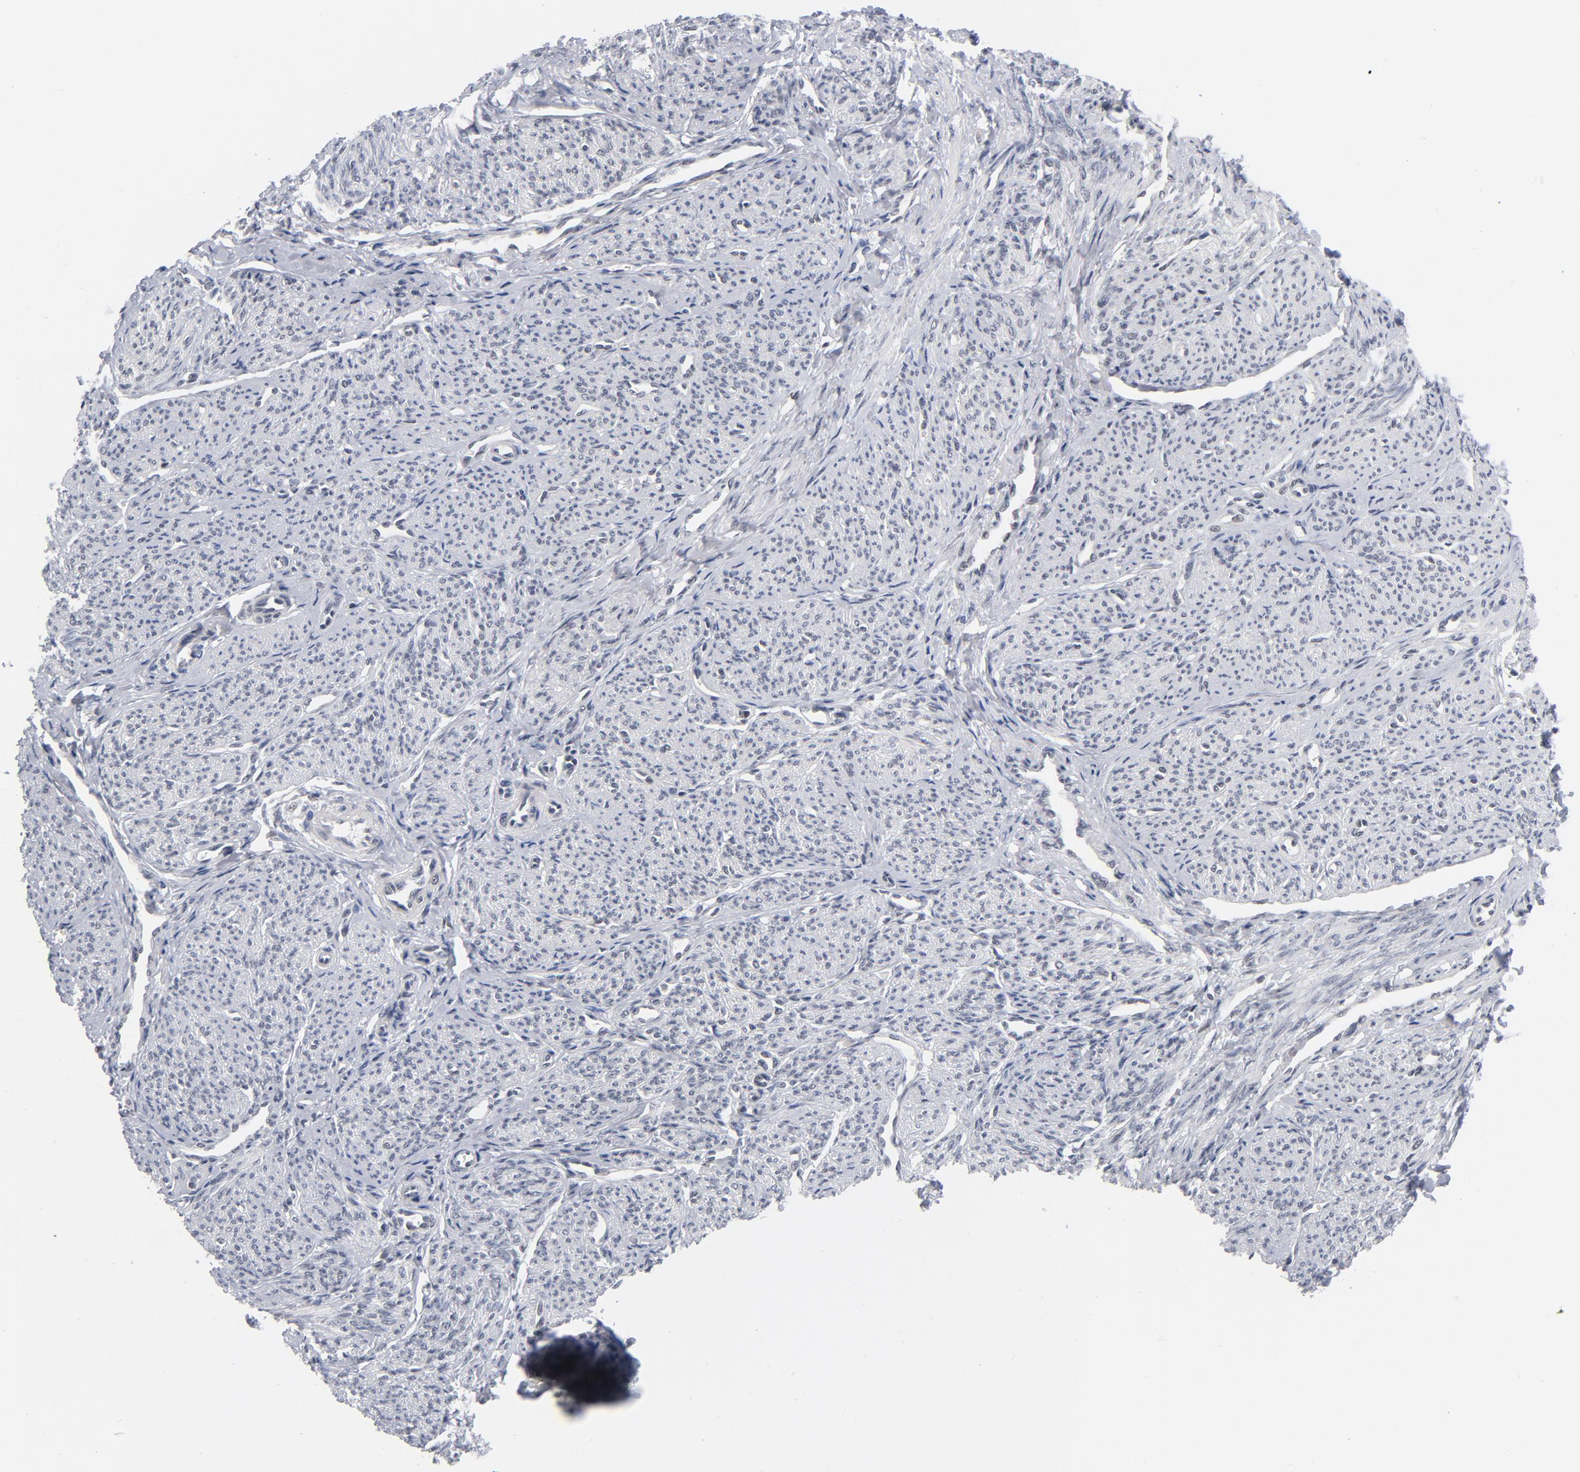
{"staining": {"intensity": "weak", "quantity": "25%-75%", "location": "cytoplasmic/membranous,nuclear"}, "tissue": "smooth muscle", "cell_type": "Smooth muscle cells", "image_type": "normal", "snomed": [{"axis": "morphology", "description": "Normal tissue, NOS"}, {"axis": "topography", "description": "Smooth muscle"}], "caption": "Immunohistochemistry (IHC) histopathology image of benign human smooth muscle stained for a protein (brown), which shows low levels of weak cytoplasmic/membranous,nuclear positivity in about 25%-75% of smooth muscle cells.", "gene": "BAP1", "patient": {"sex": "female", "age": 65}}